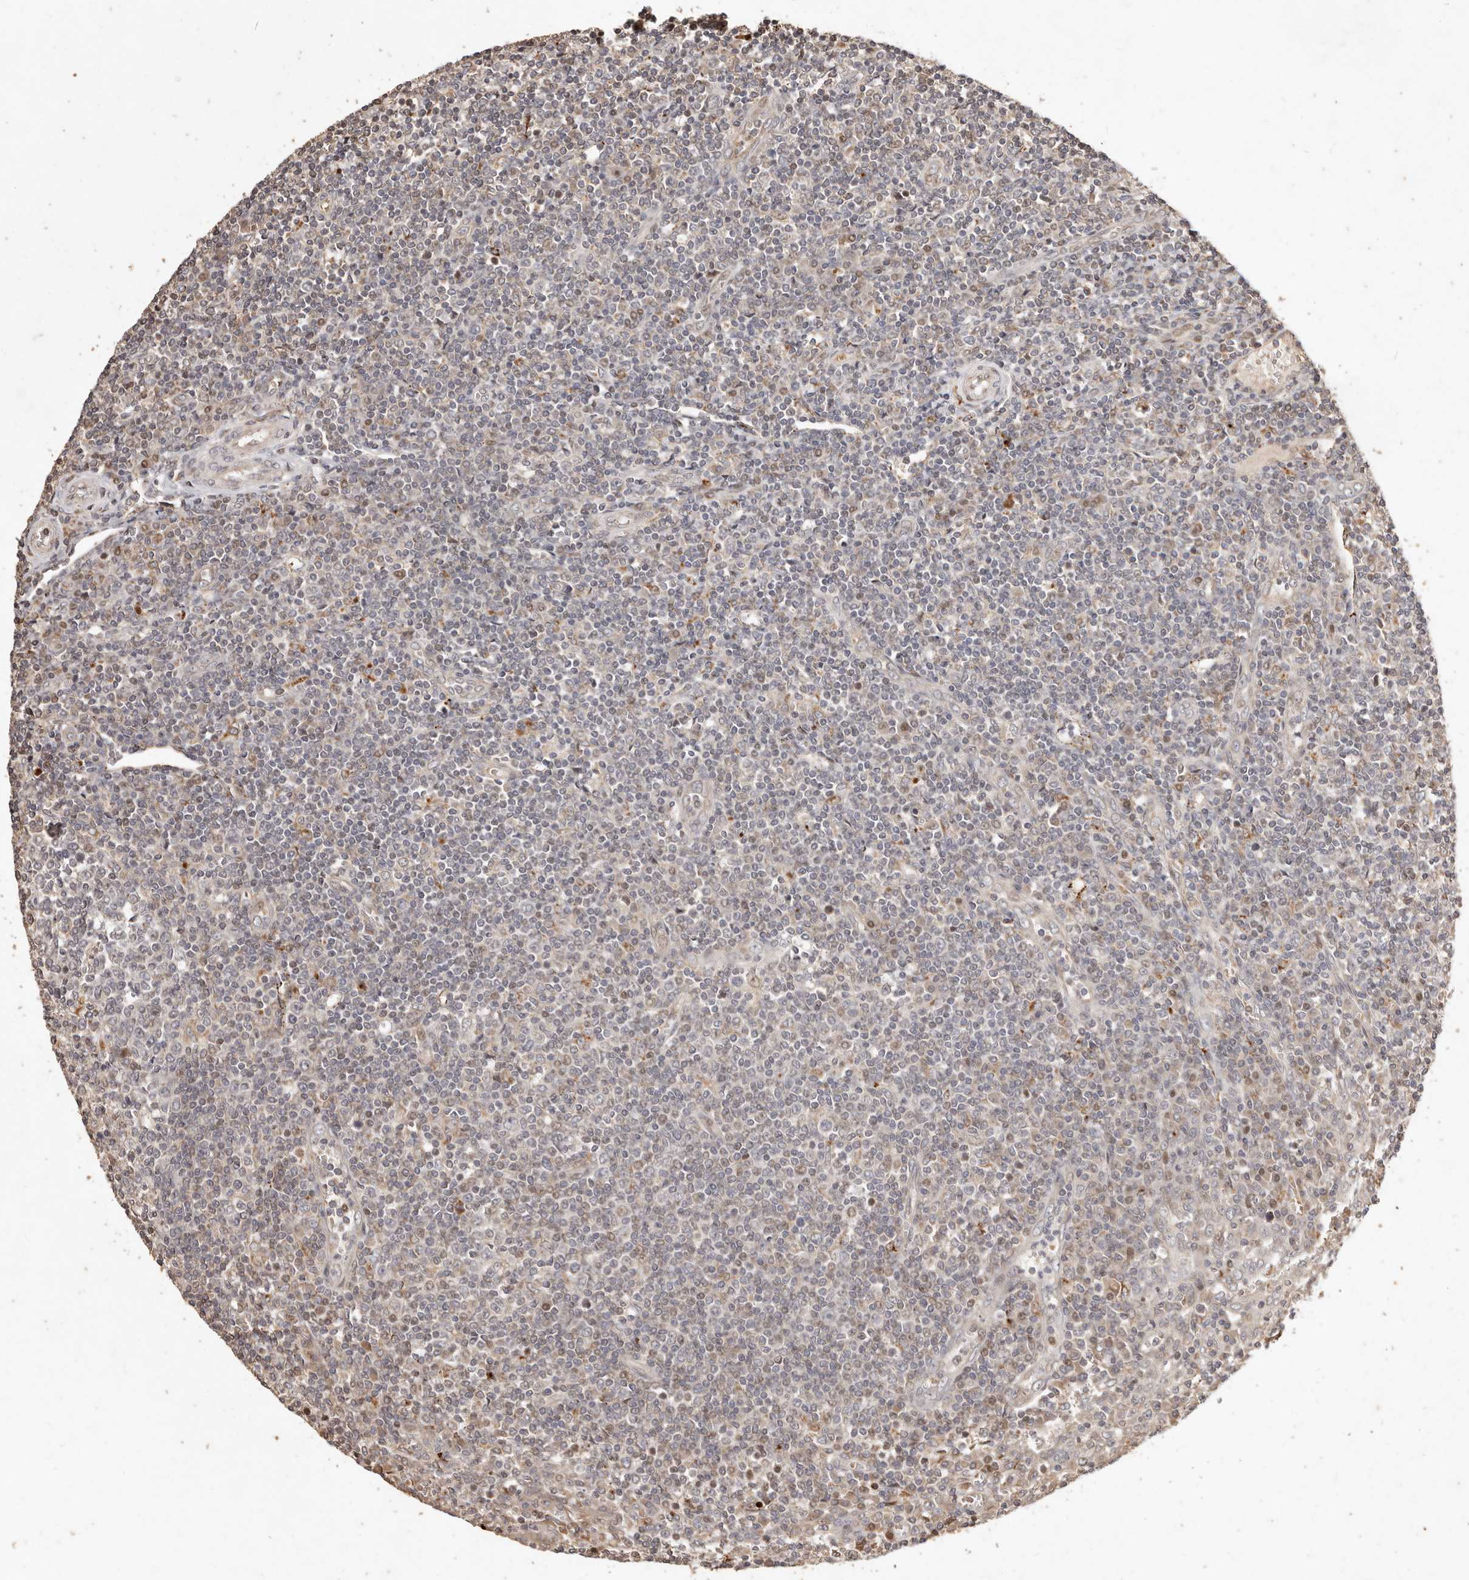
{"staining": {"intensity": "weak", "quantity": "<25%", "location": "cytoplasmic/membranous"}, "tissue": "tonsil", "cell_type": "Germinal center cells", "image_type": "normal", "snomed": [{"axis": "morphology", "description": "Normal tissue, NOS"}, {"axis": "topography", "description": "Tonsil"}], "caption": "Image shows no significant protein positivity in germinal center cells of normal tonsil. Brightfield microscopy of IHC stained with DAB (3,3'-diaminobenzidine) (brown) and hematoxylin (blue), captured at high magnification.", "gene": "KIF9", "patient": {"sex": "female", "age": 19}}